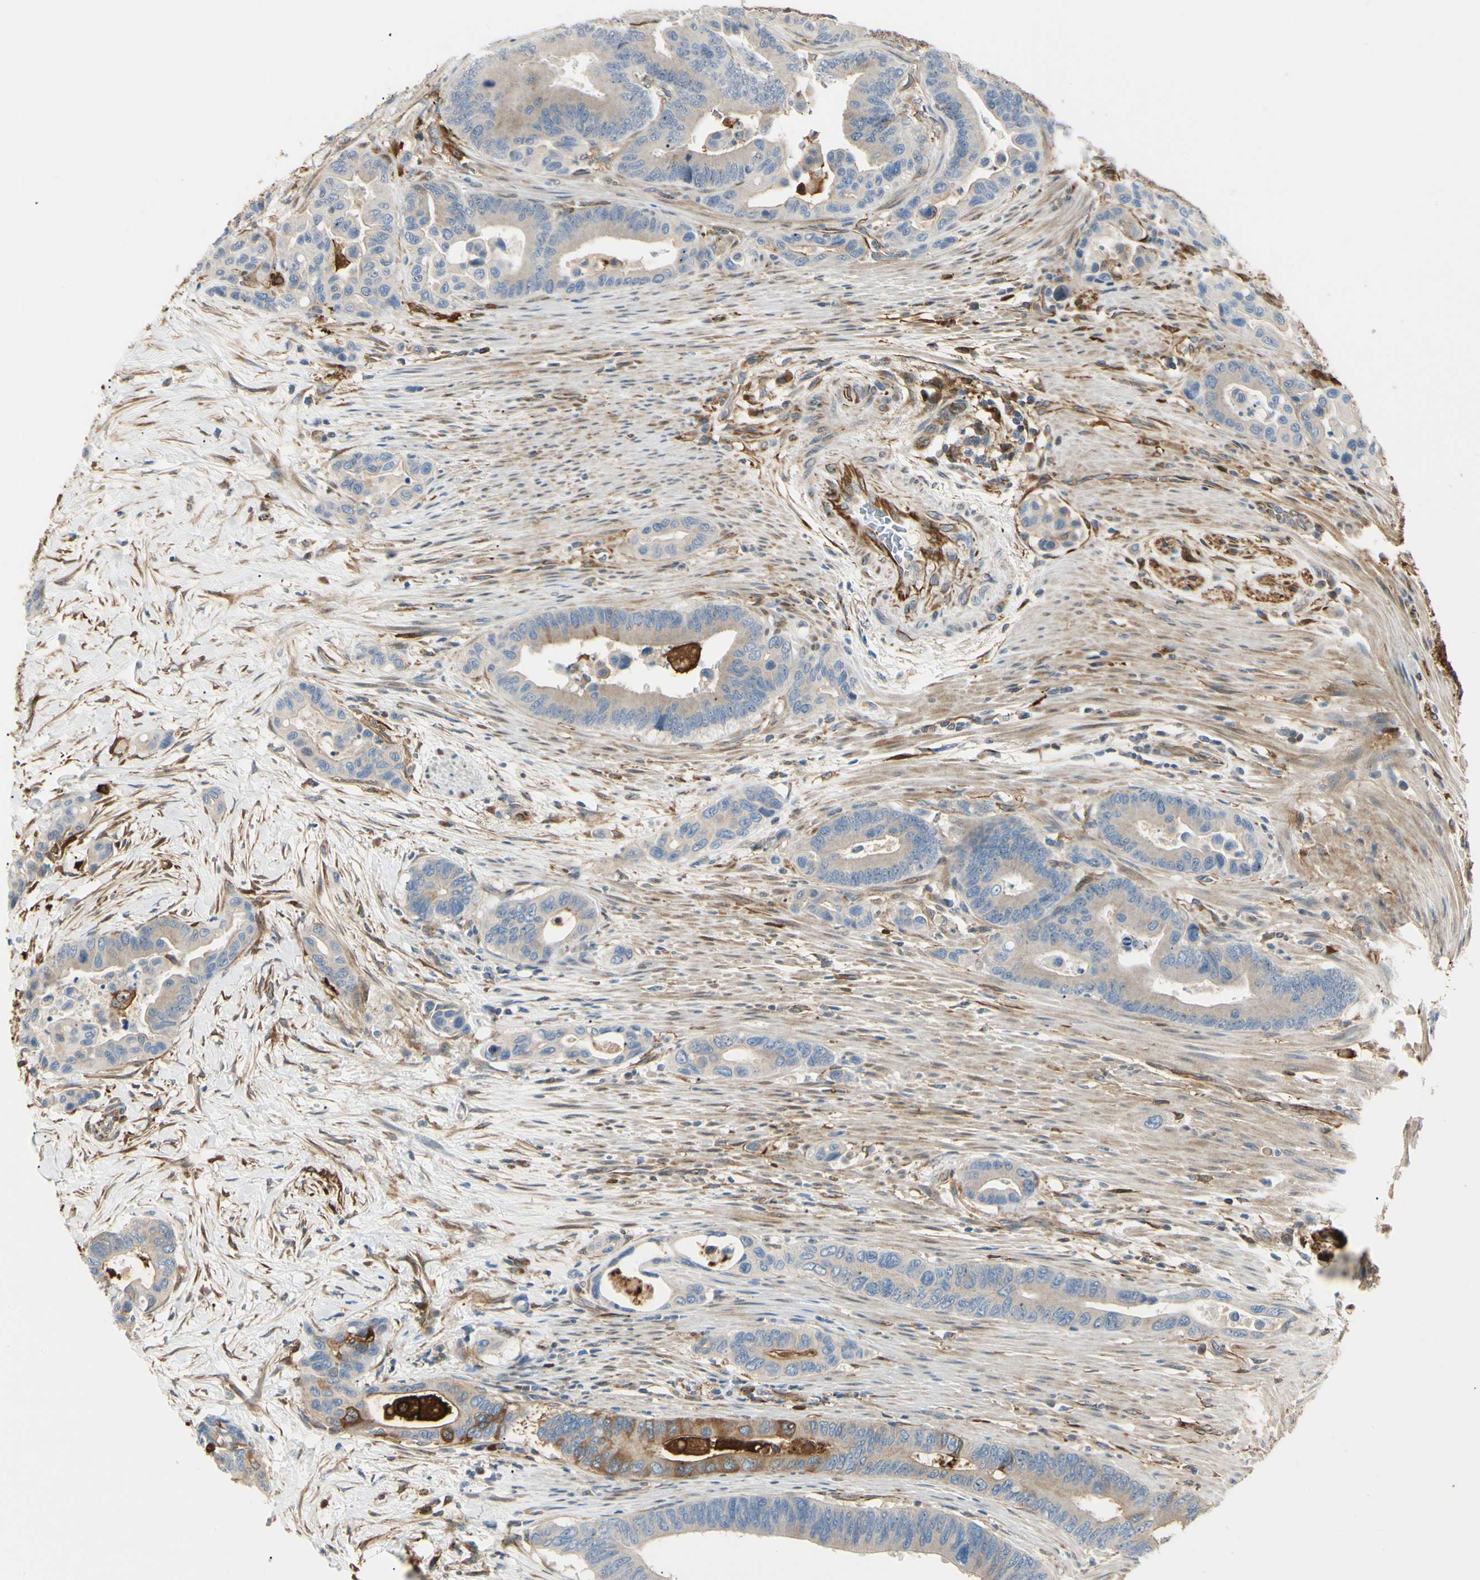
{"staining": {"intensity": "moderate", "quantity": "<25%", "location": "cytoplasmic/membranous"}, "tissue": "colorectal cancer", "cell_type": "Tumor cells", "image_type": "cancer", "snomed": [{"axis": "morphology", "description": "Normal tissue, NOS"}, {"axis": "morphology", "description": "Adenocarcinoma, NOS"}, {"axis": "topography", "description": "Colon"}], "caption": "Moderate cytoplasmic/membranous staining is appreciated in about <25% of tumor cells in colorectal cancer.", "gene": "FTH1", "patient": {"sex": "male", "age": 82}}